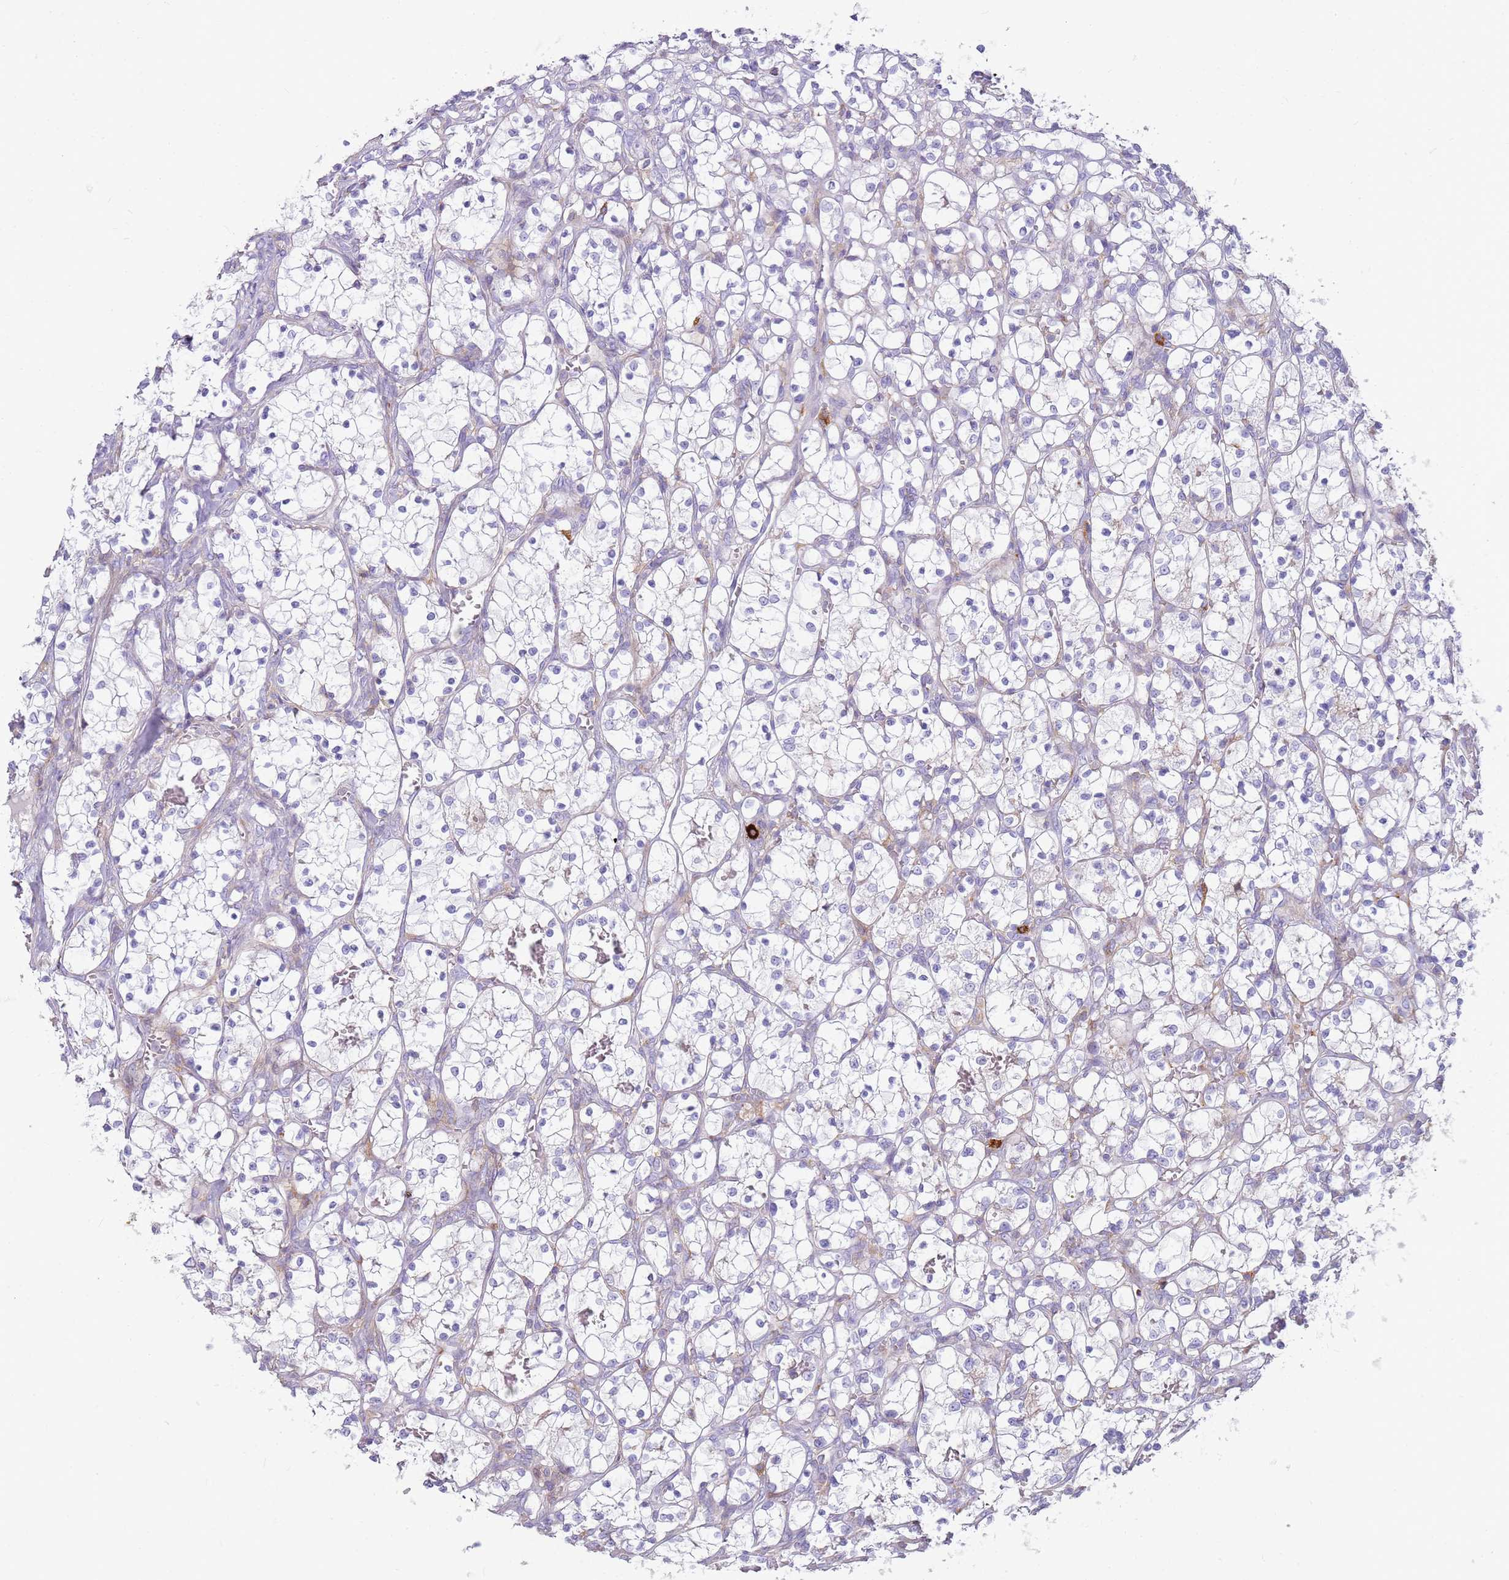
{"staining": {"intensity": "negative", "quantity": "none", "location": "none"}, "tissue": "renal cancer", "cell_type": "Tumor cells", "image_type": "cancer", "snomed": [{"axis": "morphology", "description": "Adenocarcinoma, NOS"}, {"axis": "topography", "description": "Kidney"}], "caption": "Immunohistochemistry of human renal cancer (adenocarcinoma) displays no staining in tumor cells.", "gene": "FPR1", "patient": {"sex": "female", "age": 69}}